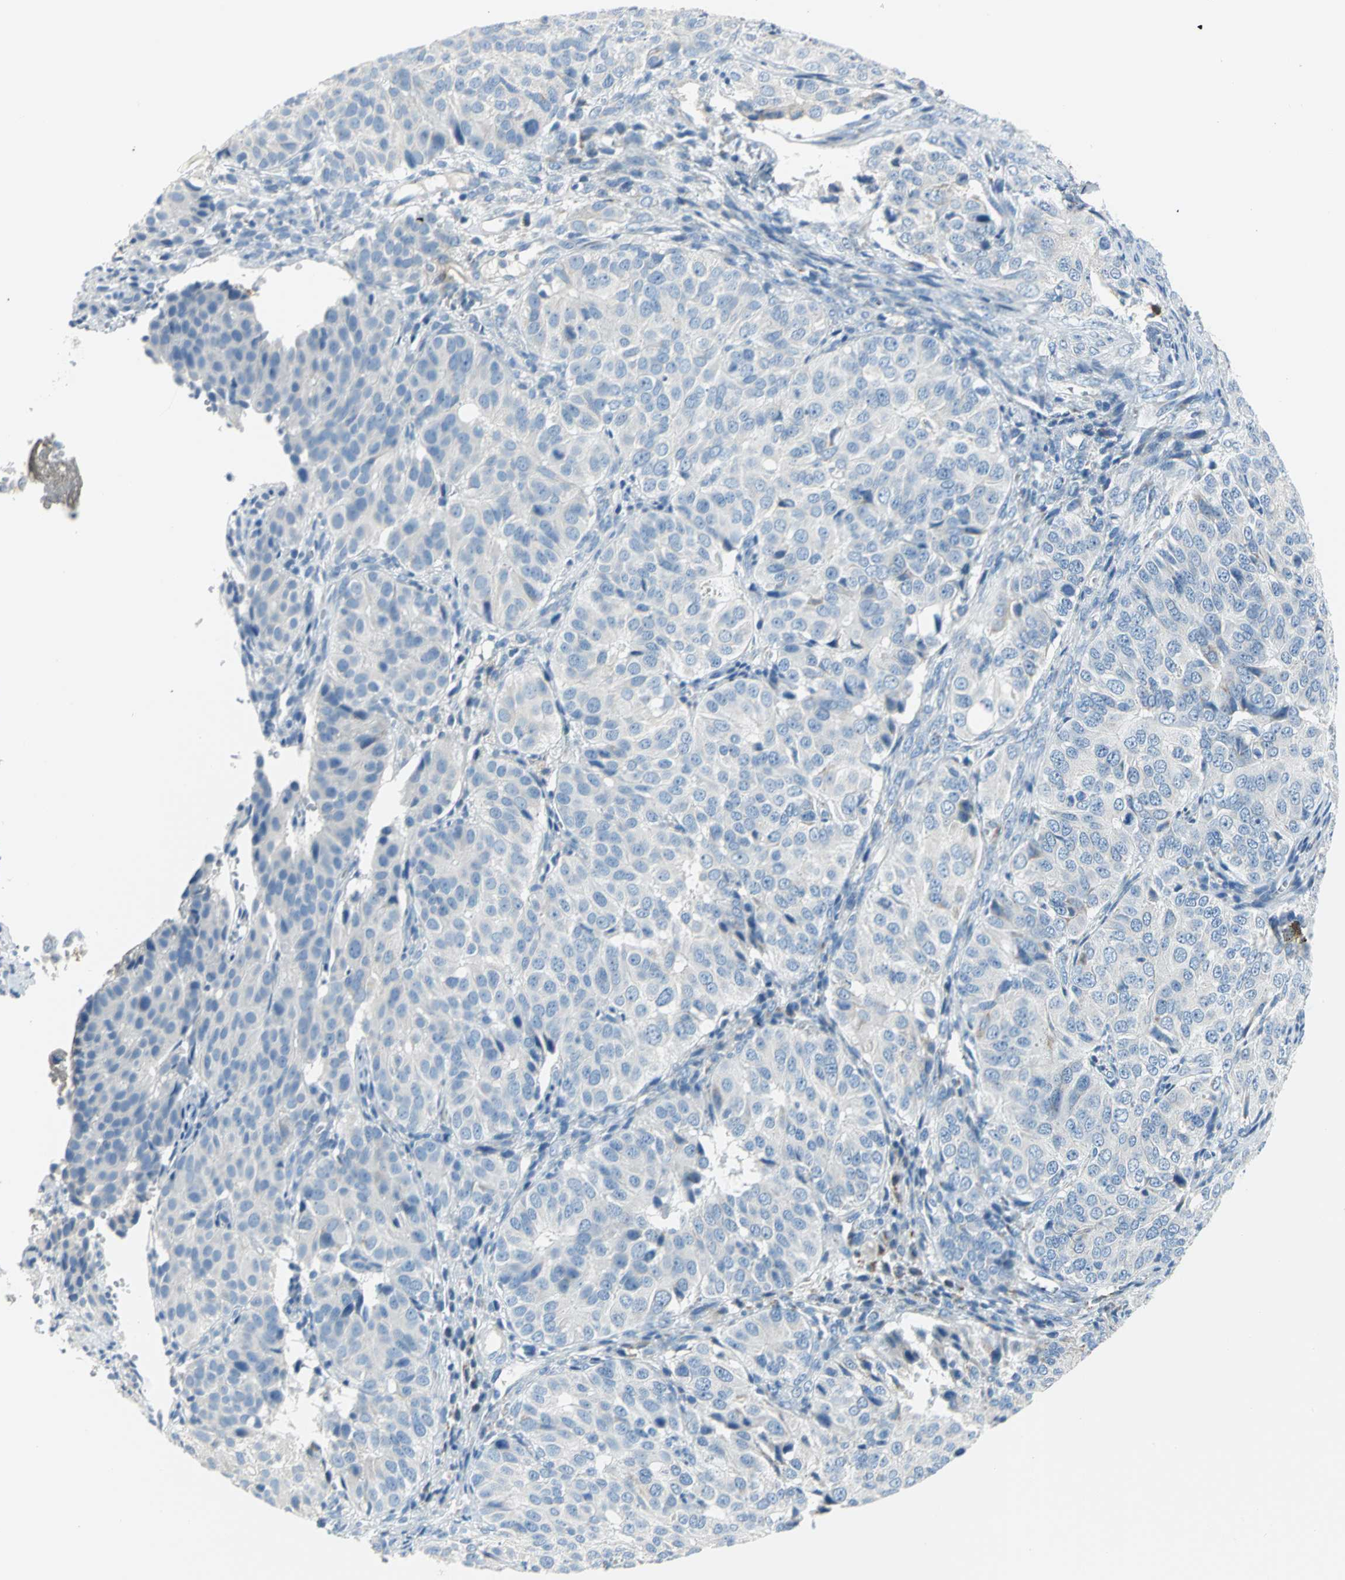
{"staining": {"intensity": "negative", "quantity": "none", "location": "none"}, "tissue": "ovarian cancer", "cell_type": "Tumor cells", "image_type": "cancer", "snomed": [{"axis": "morphology", "description": "Carcinoma, endometroid"}, {"axis": "topography", "description": "Ovary"}], "caption": "This is an immunohistochemistry micrograph of human ovarian cancer (endometroid carcinoma). There is no positivity in tumor cells.", "gene": "ALOX15", "patient": {"sex": "female", "age": 51}}